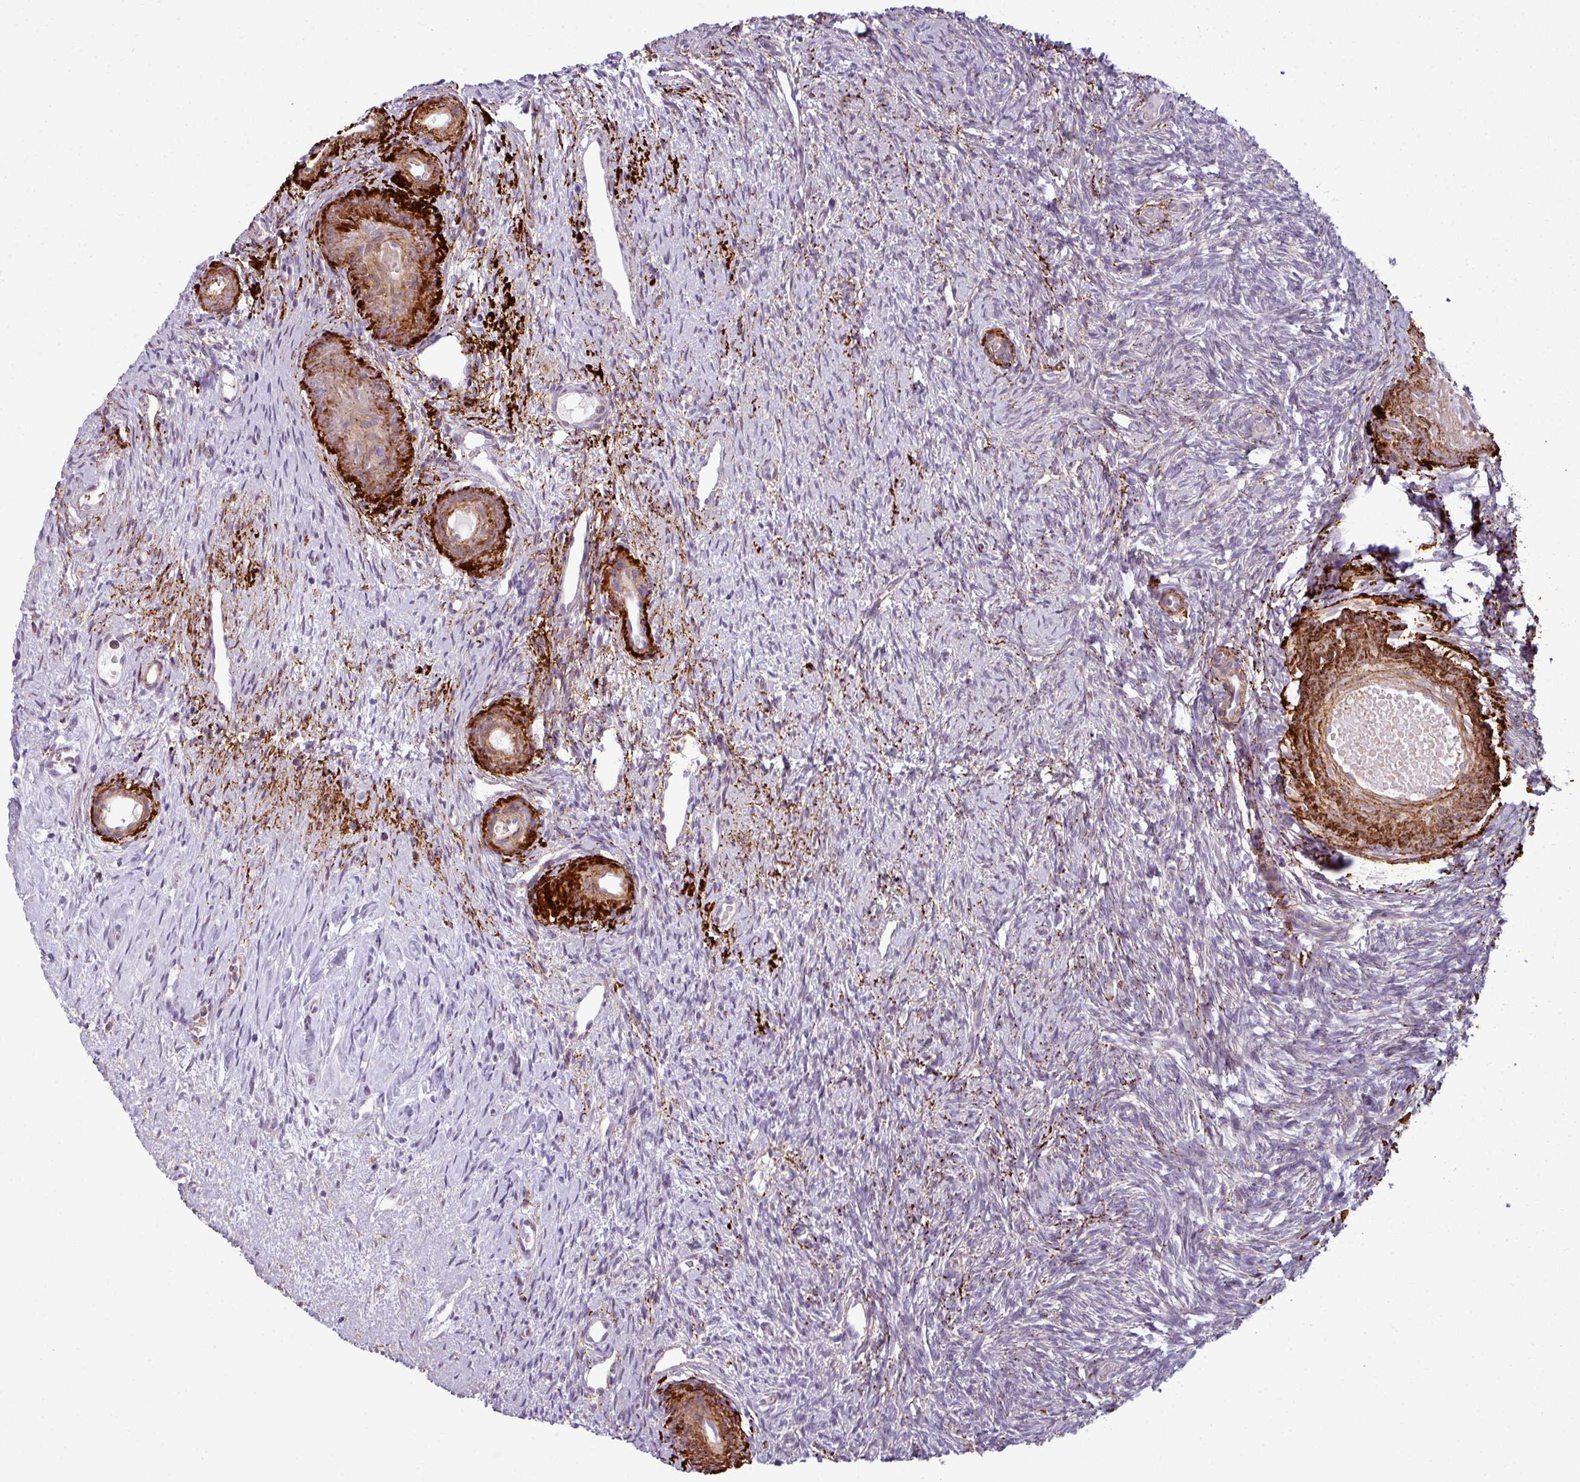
{"staining": {"intensity": "negative", "quantity": "none", "location": "none"}, "tissue": "ovary", "cell_type": "Follicle cells", "image_type": "normal", "snomed": [{"axis": "morphology", "description": "Normal tissue, NOS"}, {"axis": "topography", "description": "Ovary"}], "caption": "Immunohistochemical staining of benign ovary demonstrates no significant positivity in follicle cells. (DAB (3,3'-diaminobenzidine) immunohistochemistry (IHC), high magnification).", "gene": "COL8A1", "patient": {"sex": "female", "age": 51}}